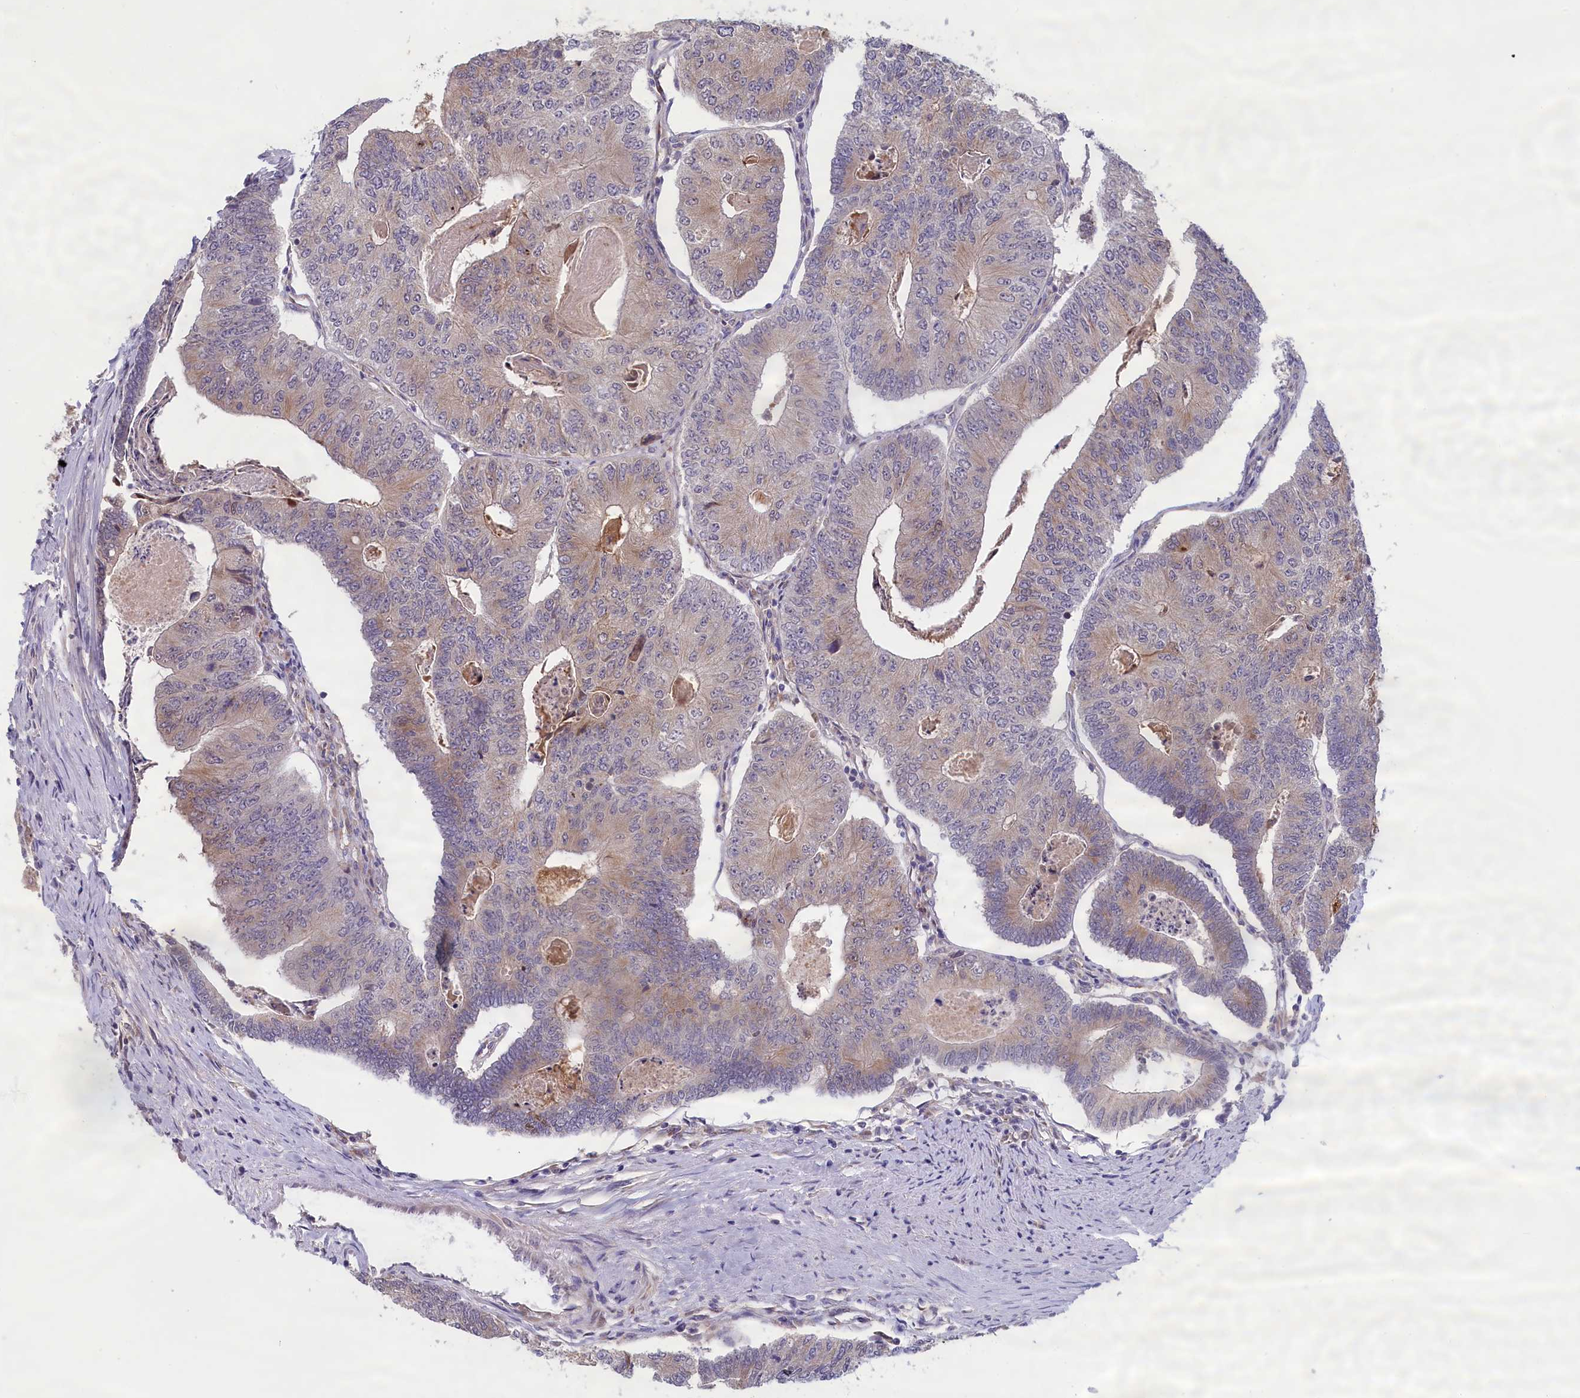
{"staining": {"intensity": "weak", "quantity": "<25%", "location": "cytoplasmic/membranous"}, "tissue": "colorectal cancer", "cell_type": "Tumor cells", "image_type": "cancer", "snomed": [{"axis": "morphology", "description": "Adenocarcinoma, NOS"}, {"axis": "topography", "description": "Colon"}], "caption": "There is no significant staining in tumor cells of colorectal cancer (adenocarcinoma).", "gene": "IGFALS", "patient": {"sex": "female", "age": 67}}